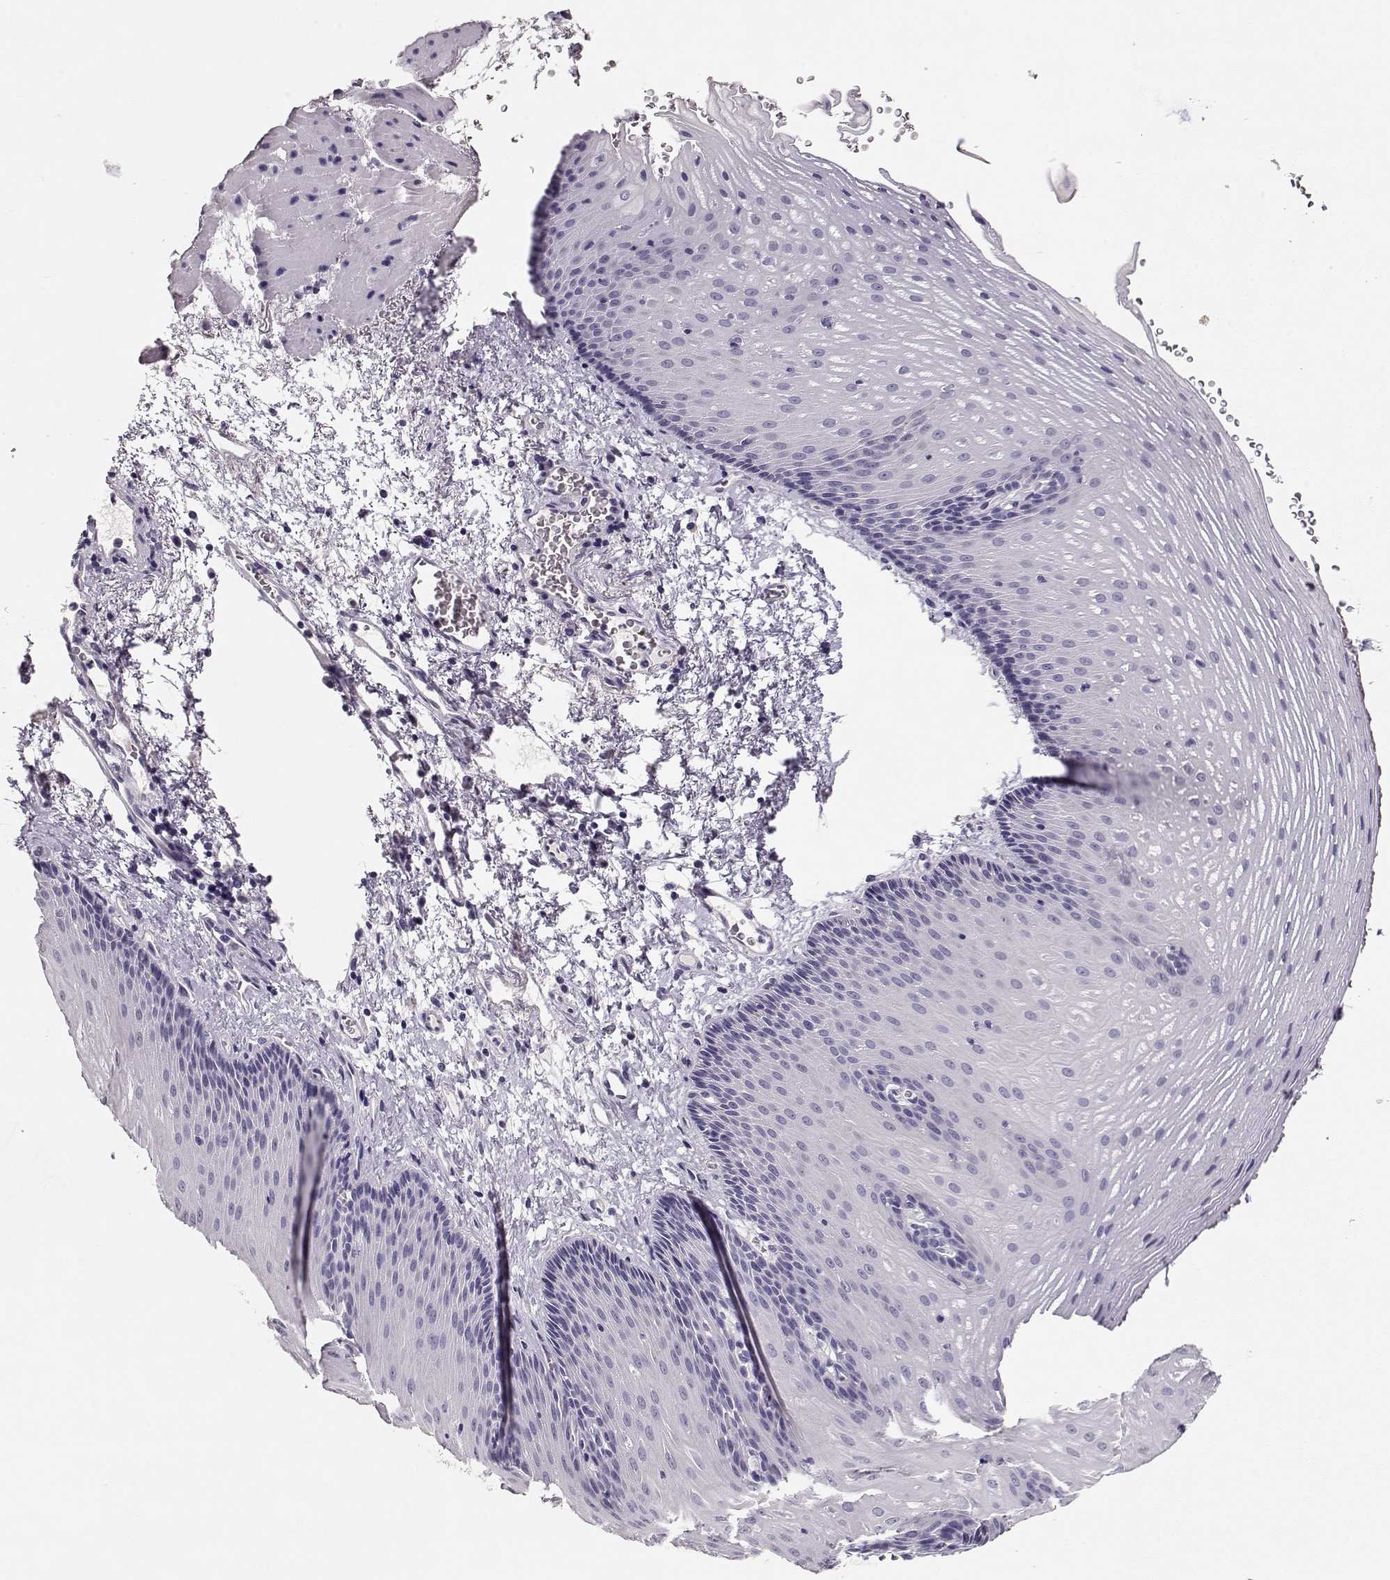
{"staining": {"intensity": "negative", "quantity": "none", "location": "none"}, "tissue": "esophagus", "cell_type": "Squamous epithelial cells", "image_type": "normal", "snomed": [{"axis": "morphology", "description": "Normal tissue, NOS"}, {"axis": "topography", "description": "Esophagus"}], "caption": "DAB immunohistochemical staining of unremarkable esophagus reveals no significant staining in squamous epithelial cells. (DAB immunohistochemistry (IHC) with hematoxylin counter stain).", "gene": "MAGEC1", "patient": {"sex": "male", "age": 76}}